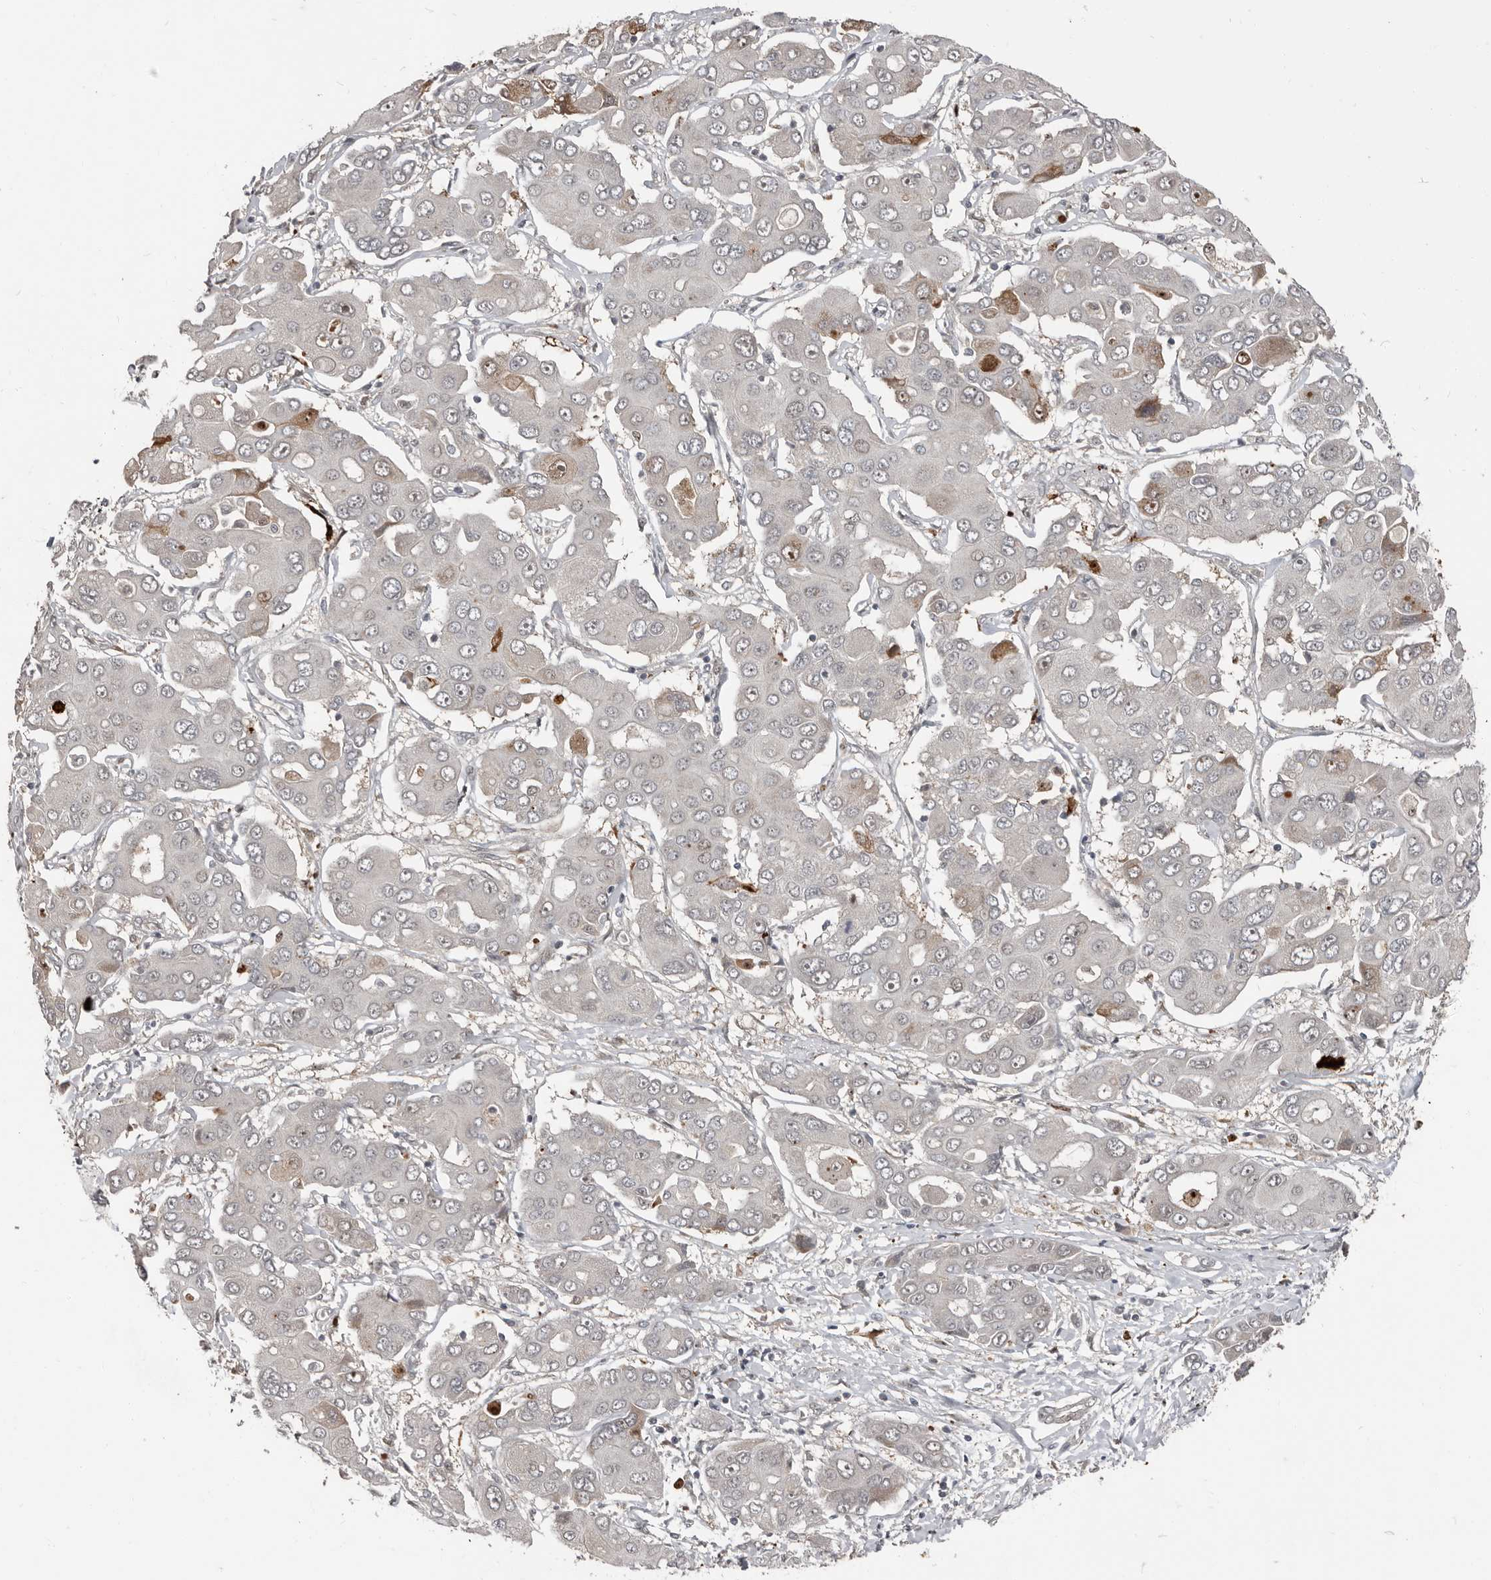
{"staining": {"intensity": "weak", "quantity": "<25%", "location": "cytoplasmic/membranous"}, "tissue": "liver cancer", "cell_type": "Tumor cells", "image_type": "cancer", "snomed": [{"axis": "morphology", "description": "Cholangiocarcinoma"}, {"axis": "topography", "description": "Liver"}], "caption": "A histopathology image of liver cancer stained for a protein displays no brown staining in tumor cells.", "gene": "APOL6", "patient": {"sex": "male", "age": 67}}